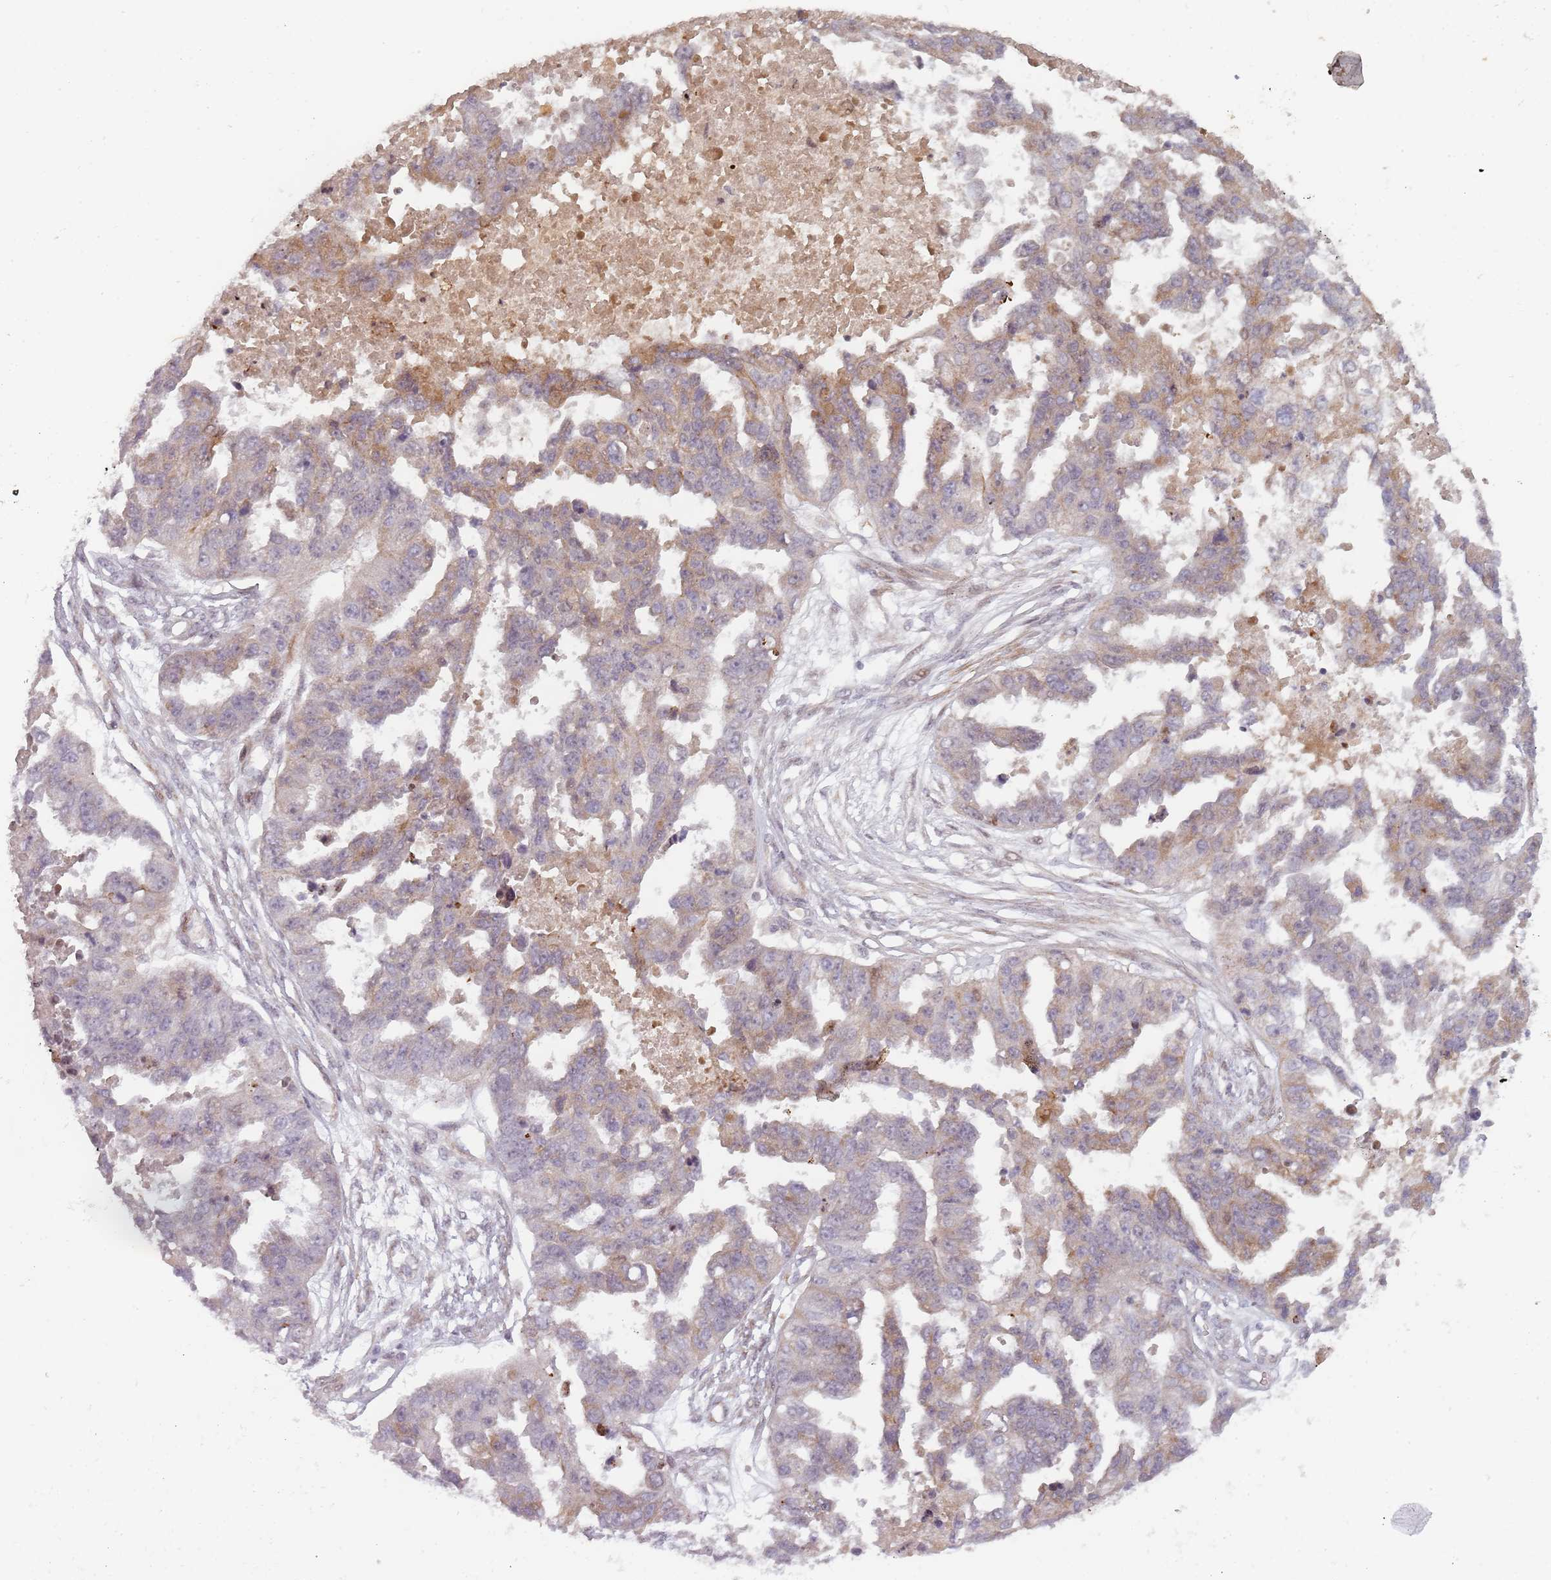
{"staining": {"intensity": "weak", "quantity": "<25%", "location": "cytoplasmic/membranous"}, "tissue": "ovarian cancer", "cell_type": "Tumor cells", "image_type": "cancer", "snomed": [{"axis": "morphology", "description": "Cystadenocarcinoma, serous, NOS"}, {"axis": "topography", "description": "Ovary"}], "caption": "High magnification brightfield microscopy of serous cystadenocarcinoma (ovarian) stained with DAB (3,3'-diaminobenzidine) (brown) and counterstained with hematoxylin (blue): tumor cells show no significant staining.", "gene": "RPS6KA2", "patient": {"sex": "female", "age": 58}}